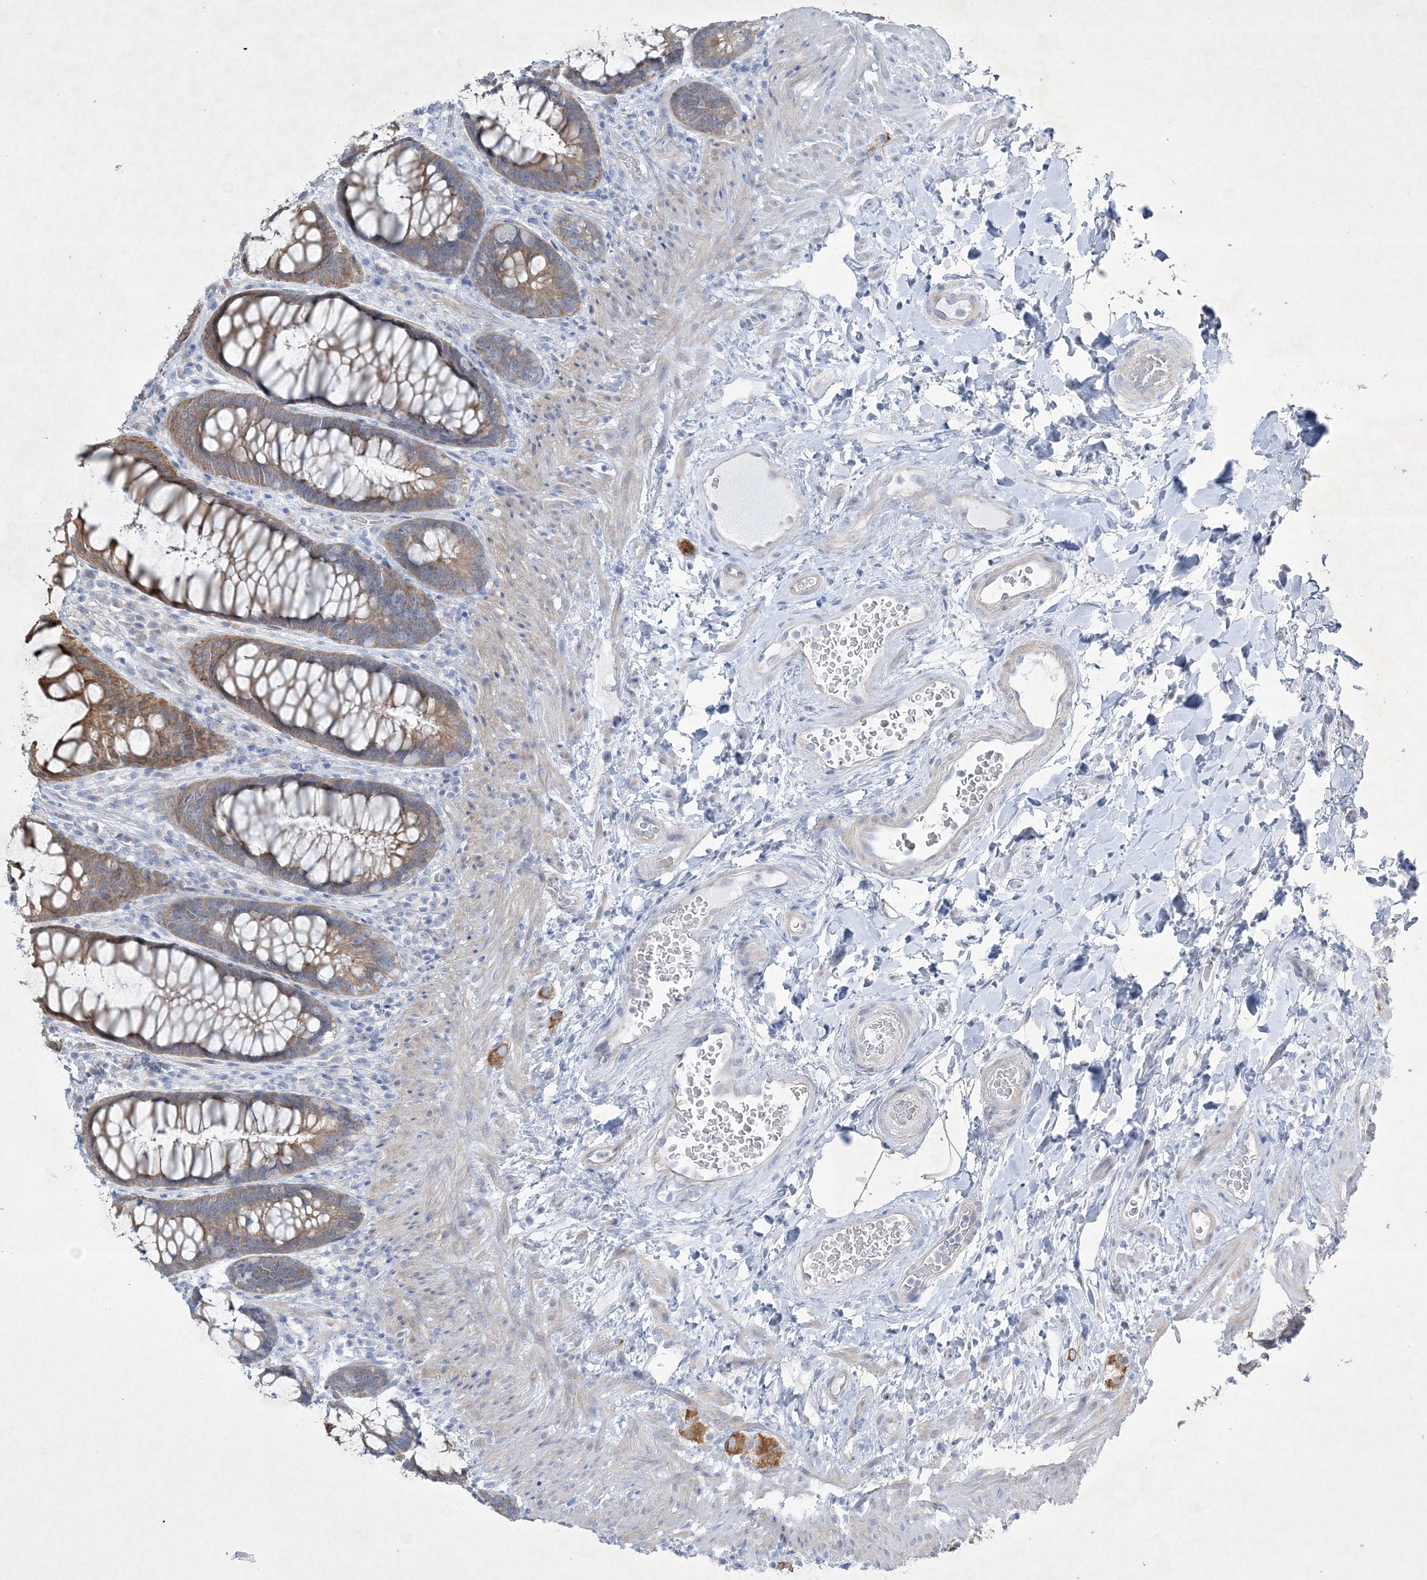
{"staining": {"intensity": "moderate", "quantity": ">75%", "location": "cytoplasmic/membranous"}, "tissue": "rectum", "cell_type": "Glandular cells", "image_type": "normal", "snomed": [{"axis": "morphology", "description": "Normal tissue, NOS"}, {"axis": "topography", "description": "Rectum"}], "caption": "Moderate cytoplasmic/membranous protein staining is seen in approximately >75% of glandular cells in rectum. Ihc stains the protein of interest in brown and the nuclei are stained blue.", "gene": "FARSB", "patient": {"sex": "female", "age": 46}}